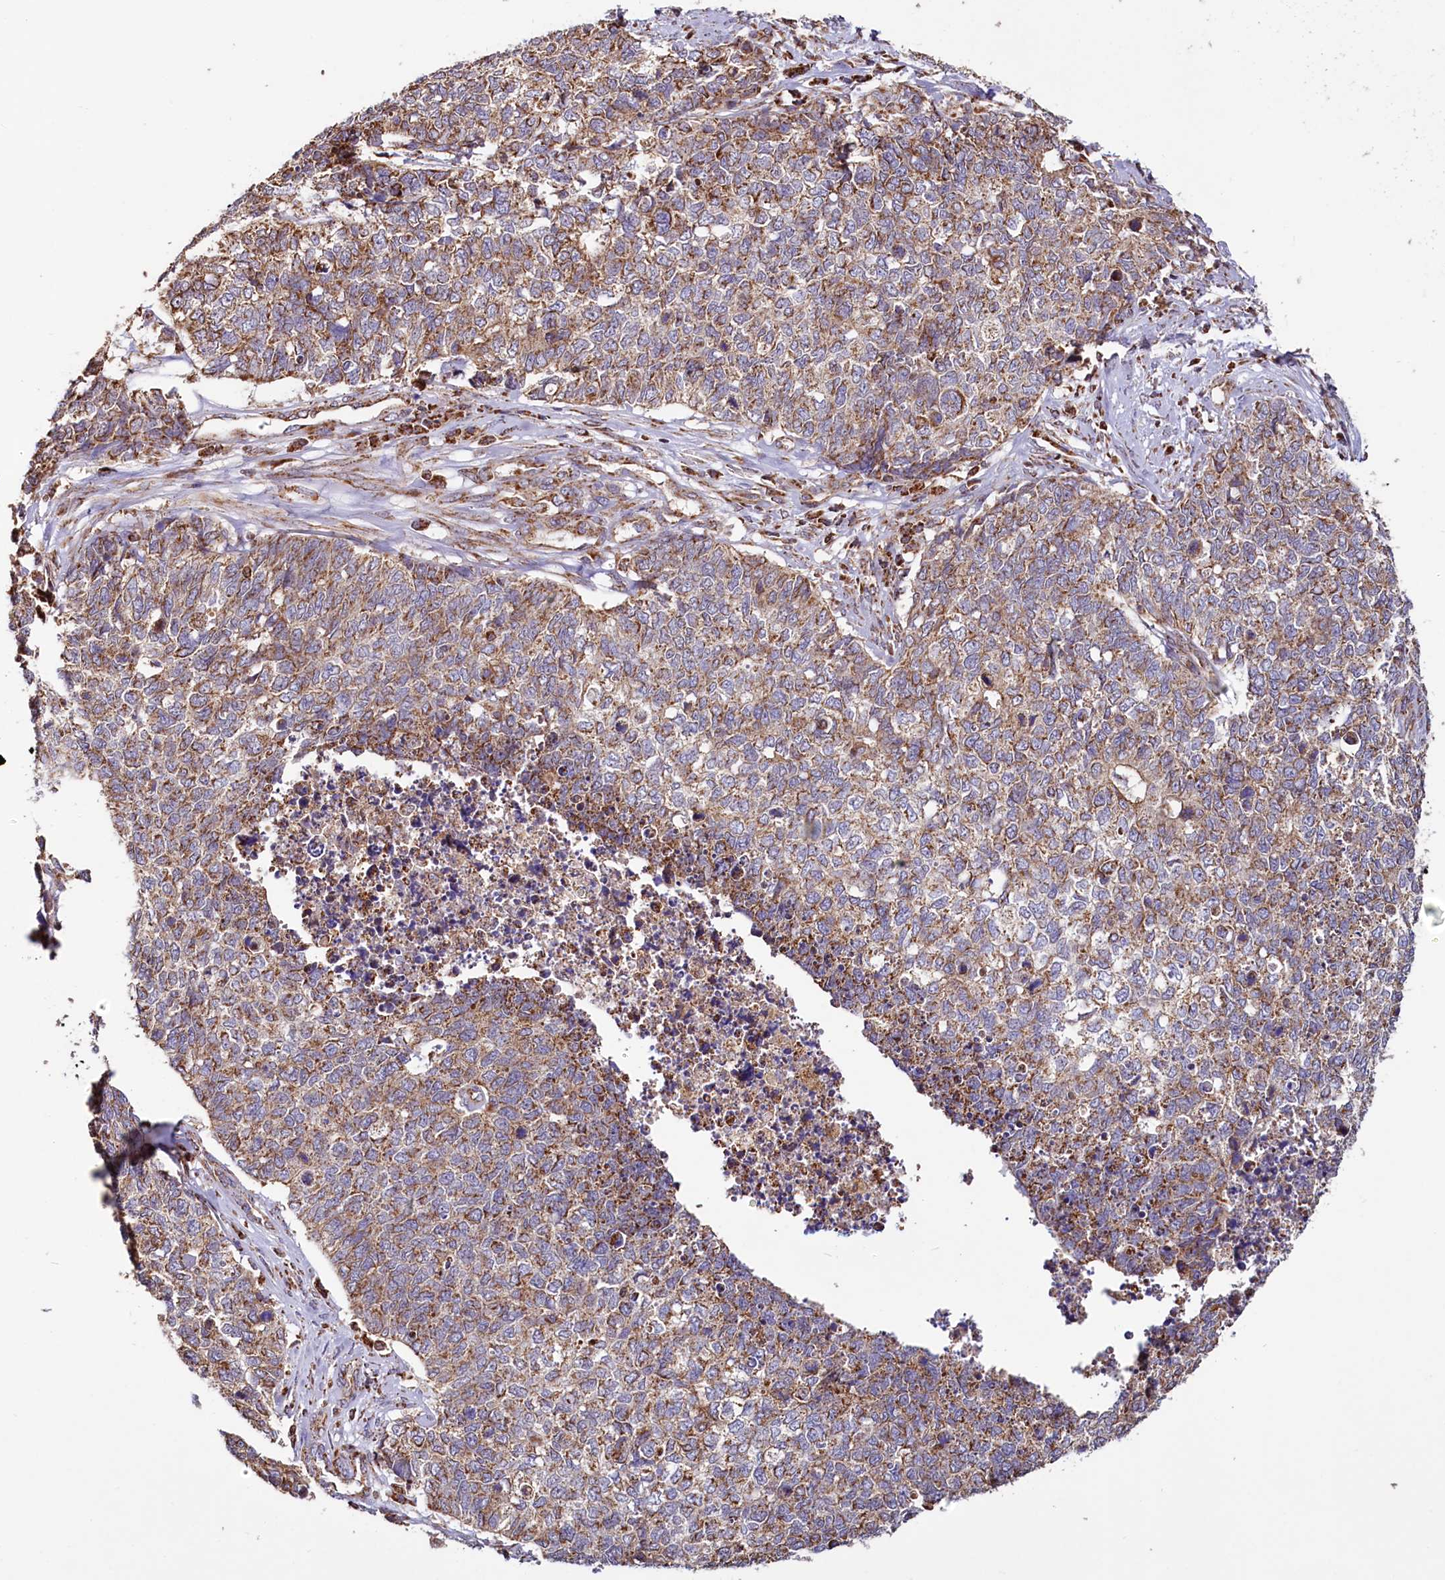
{"staining": {"intensity": "moderate", "quantity": "25%-75%", "location": "cytoplasmic/membranous"}, "tissue": "cervical cancer", "cell_type": "Tumor cells", "image_type": "cancer", "snomed": [{"axis": "morphology", "description": "Squamous cell carcinoma, NOS"}, {"axis": "topography", "description": "Cervix"}], "caption": "Immunohistochemistry (IHC) of human cervical cancer shows medium levels of moderate cytoplasmic/membranous expression in approximately 25%-75% of tumor cells.", "gene": "NUDT15", "patient": {"sex": "female", "age": 63}}